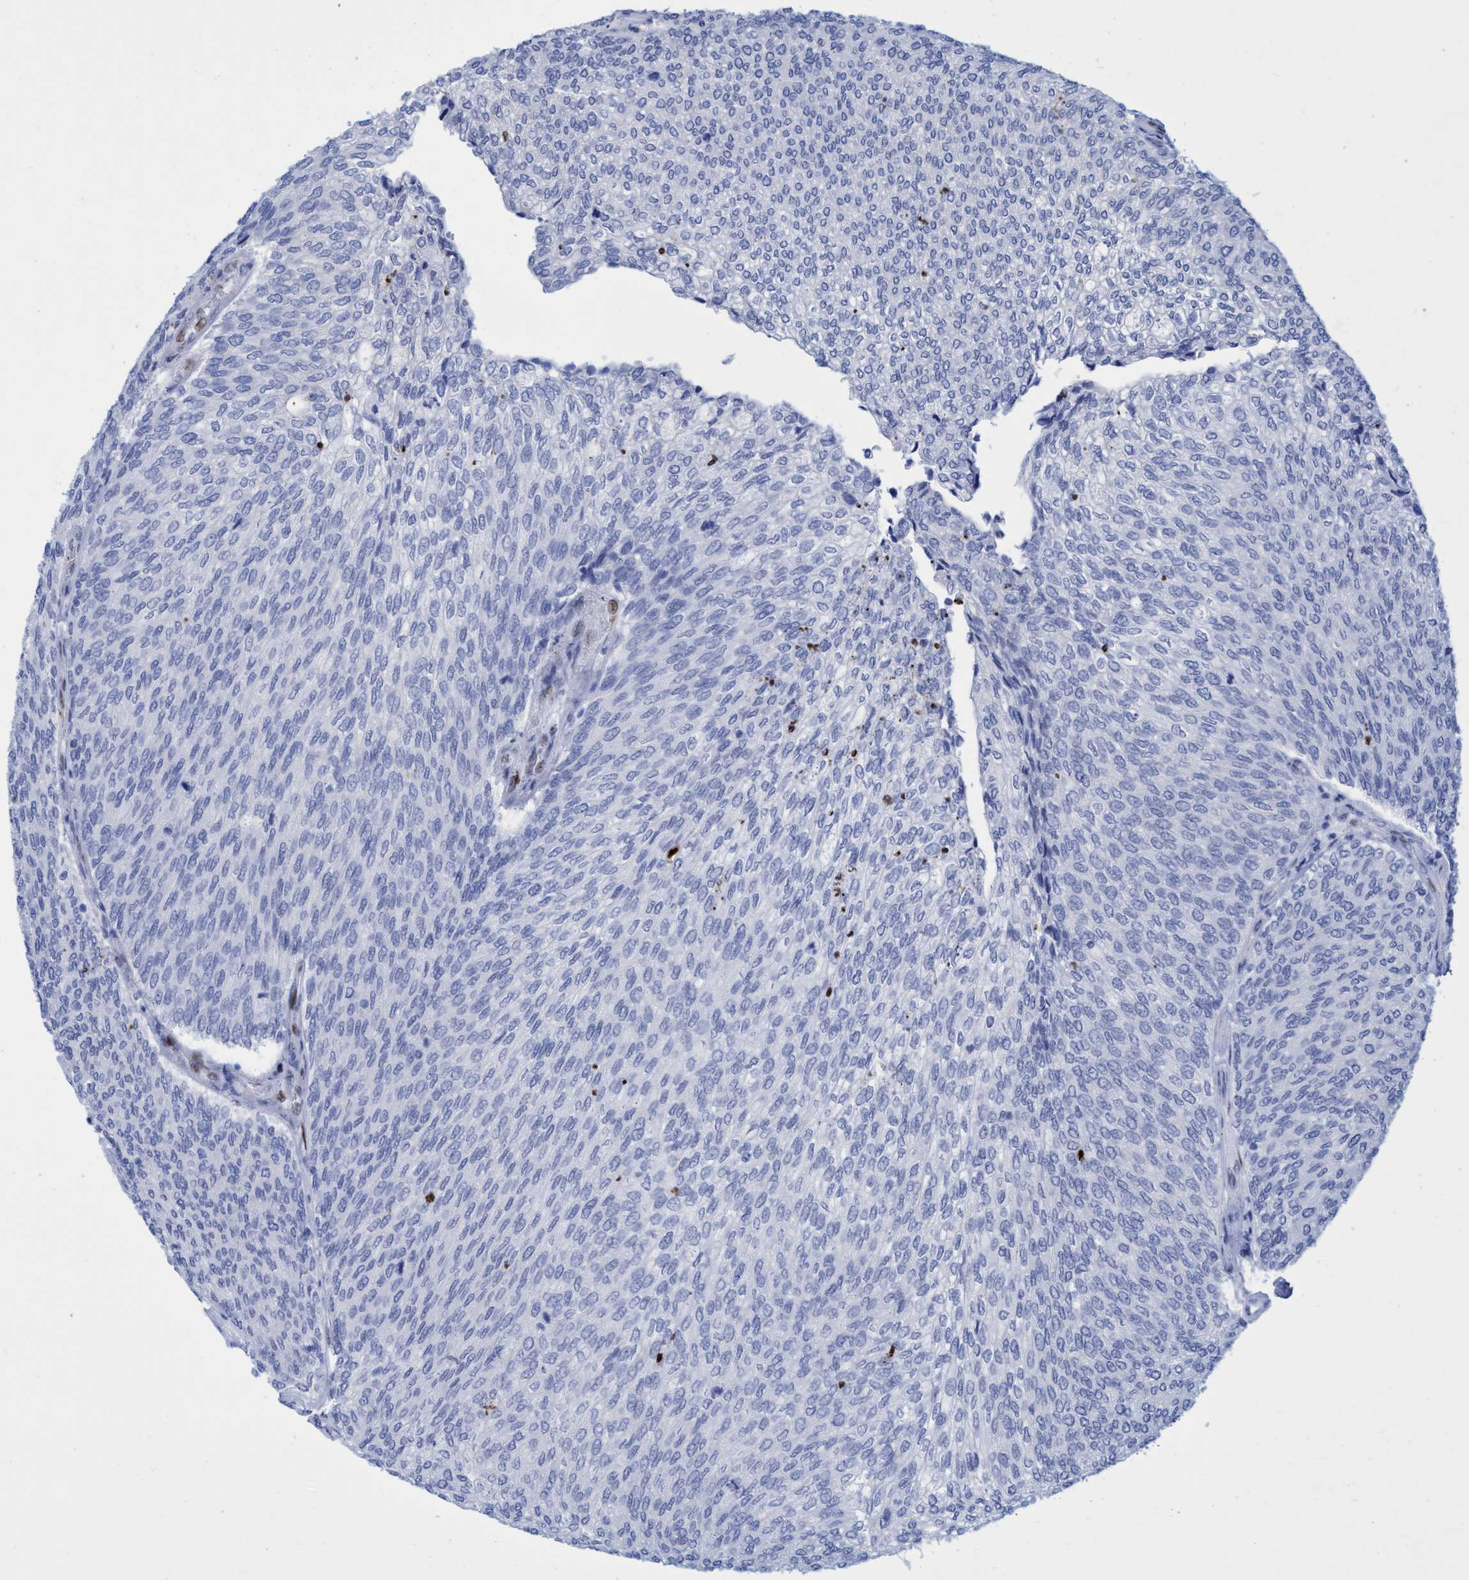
{"staining": {"intensity": "negative", "quantity": "none", "location": "none"}, "tissue": "urothelial cancer", "cell_type": "Tumor cells", "image_type": "cancer", "snomed": [{"axis": "morphology", "description": "Urothelial carcinoma, Low grade"}, {"axis": "topography", "description": "Urinary bladder"}], "caption": "A histopathology image of human urothelial cancer is negative for staining in tumor cells. The staining was performed using DAB to visualize the protein expression in brown, while the nuclei were stained in blue with hematoxylin (Magnification: 20x).", "gene": "R3HCC1", "patient": {"sex": "female", "age": 79}}